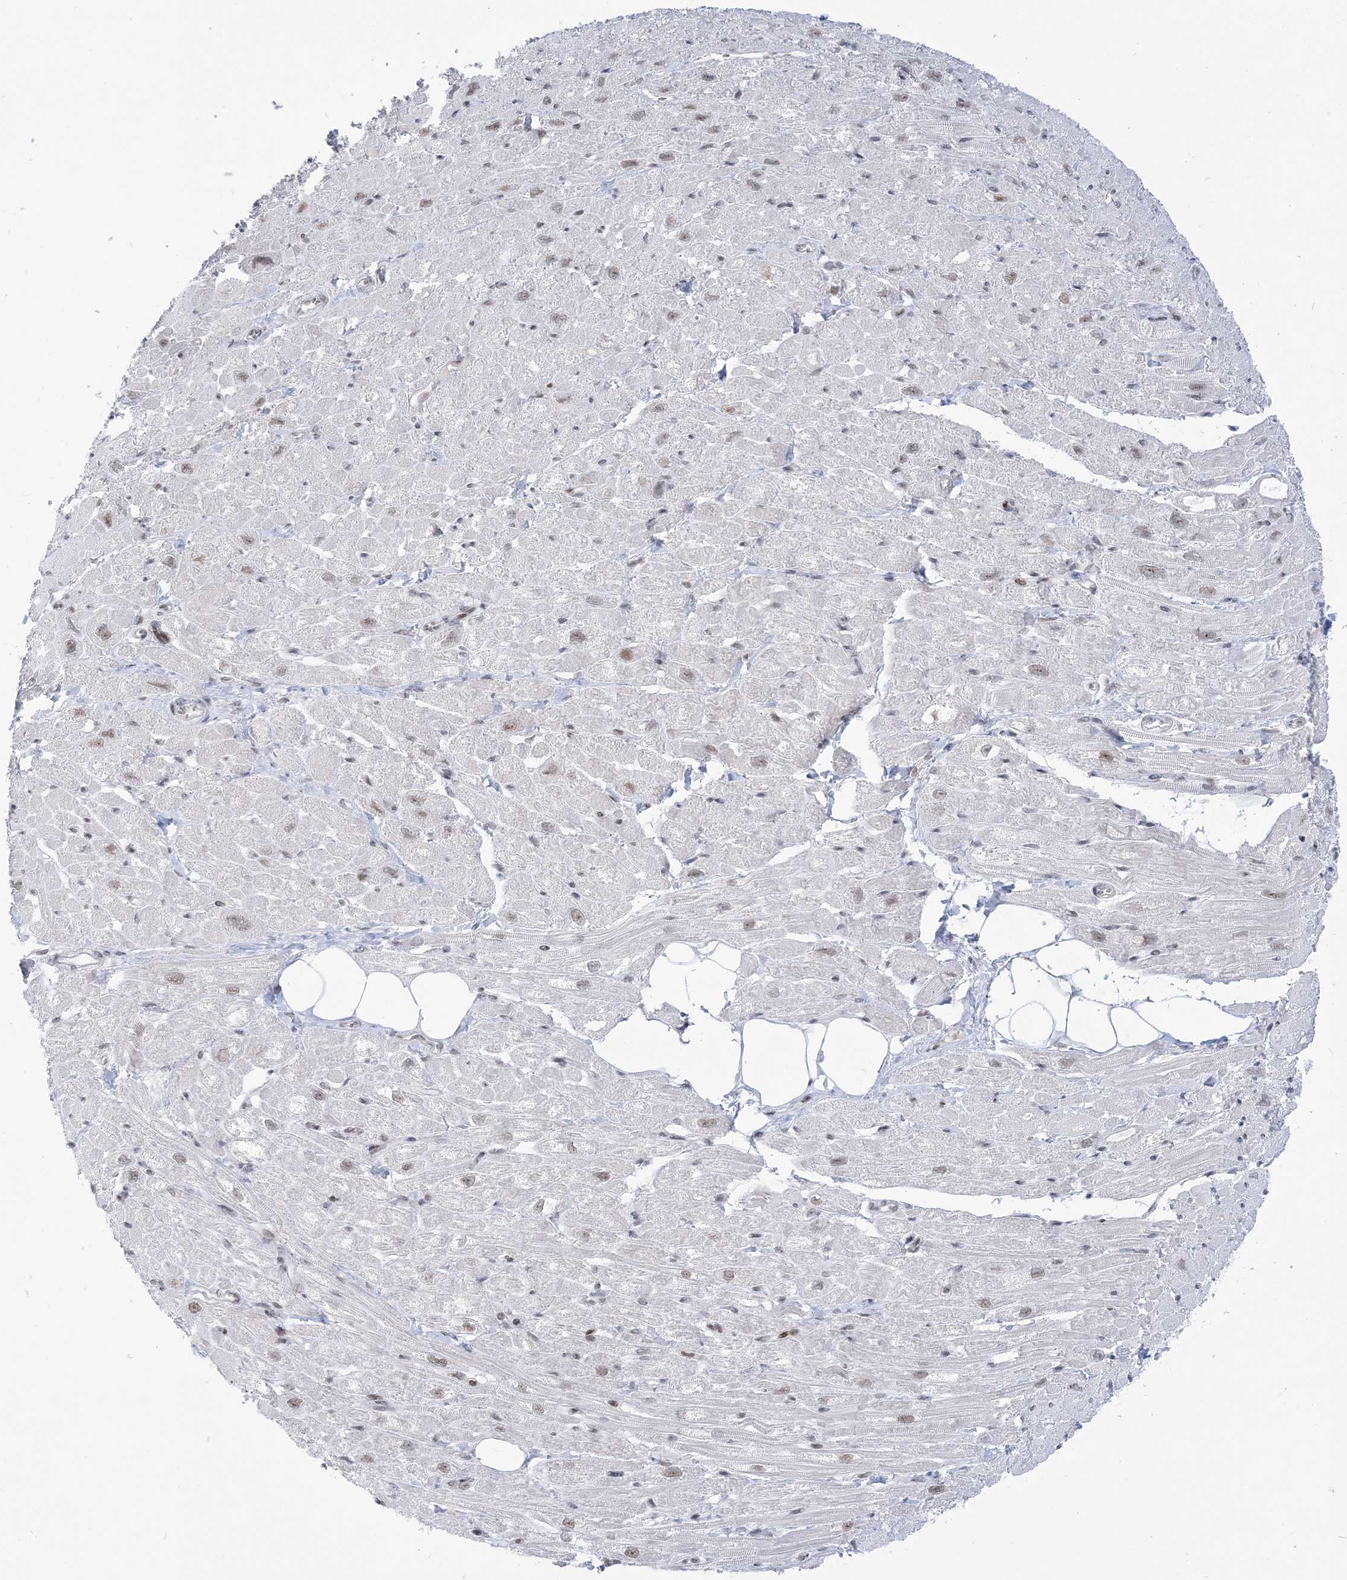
{"staining": {"intensity": "weak", "quantity": "<25%", "location": "nuclear"}, "tissue": "heart muscle", "cell_type": "Cardiomyocytes", "image_type": "normal", "snomed": [{"axis": "morphology", "description": "Normal tissue, NOS"}, {"axis": "topography", "description": "Heart"}], "caption": "Immunohistochemistry (IHC) micrograph of normal heart muscle: human heart muscle stained with DAB (3,3'-diaminobenzidine) shows no significant protein expression in cardiomyocytes. (DAB immunohistochemistry, high magnification).", "gene": "DDX21", "patient": {"sex": "male", "age": 50}}